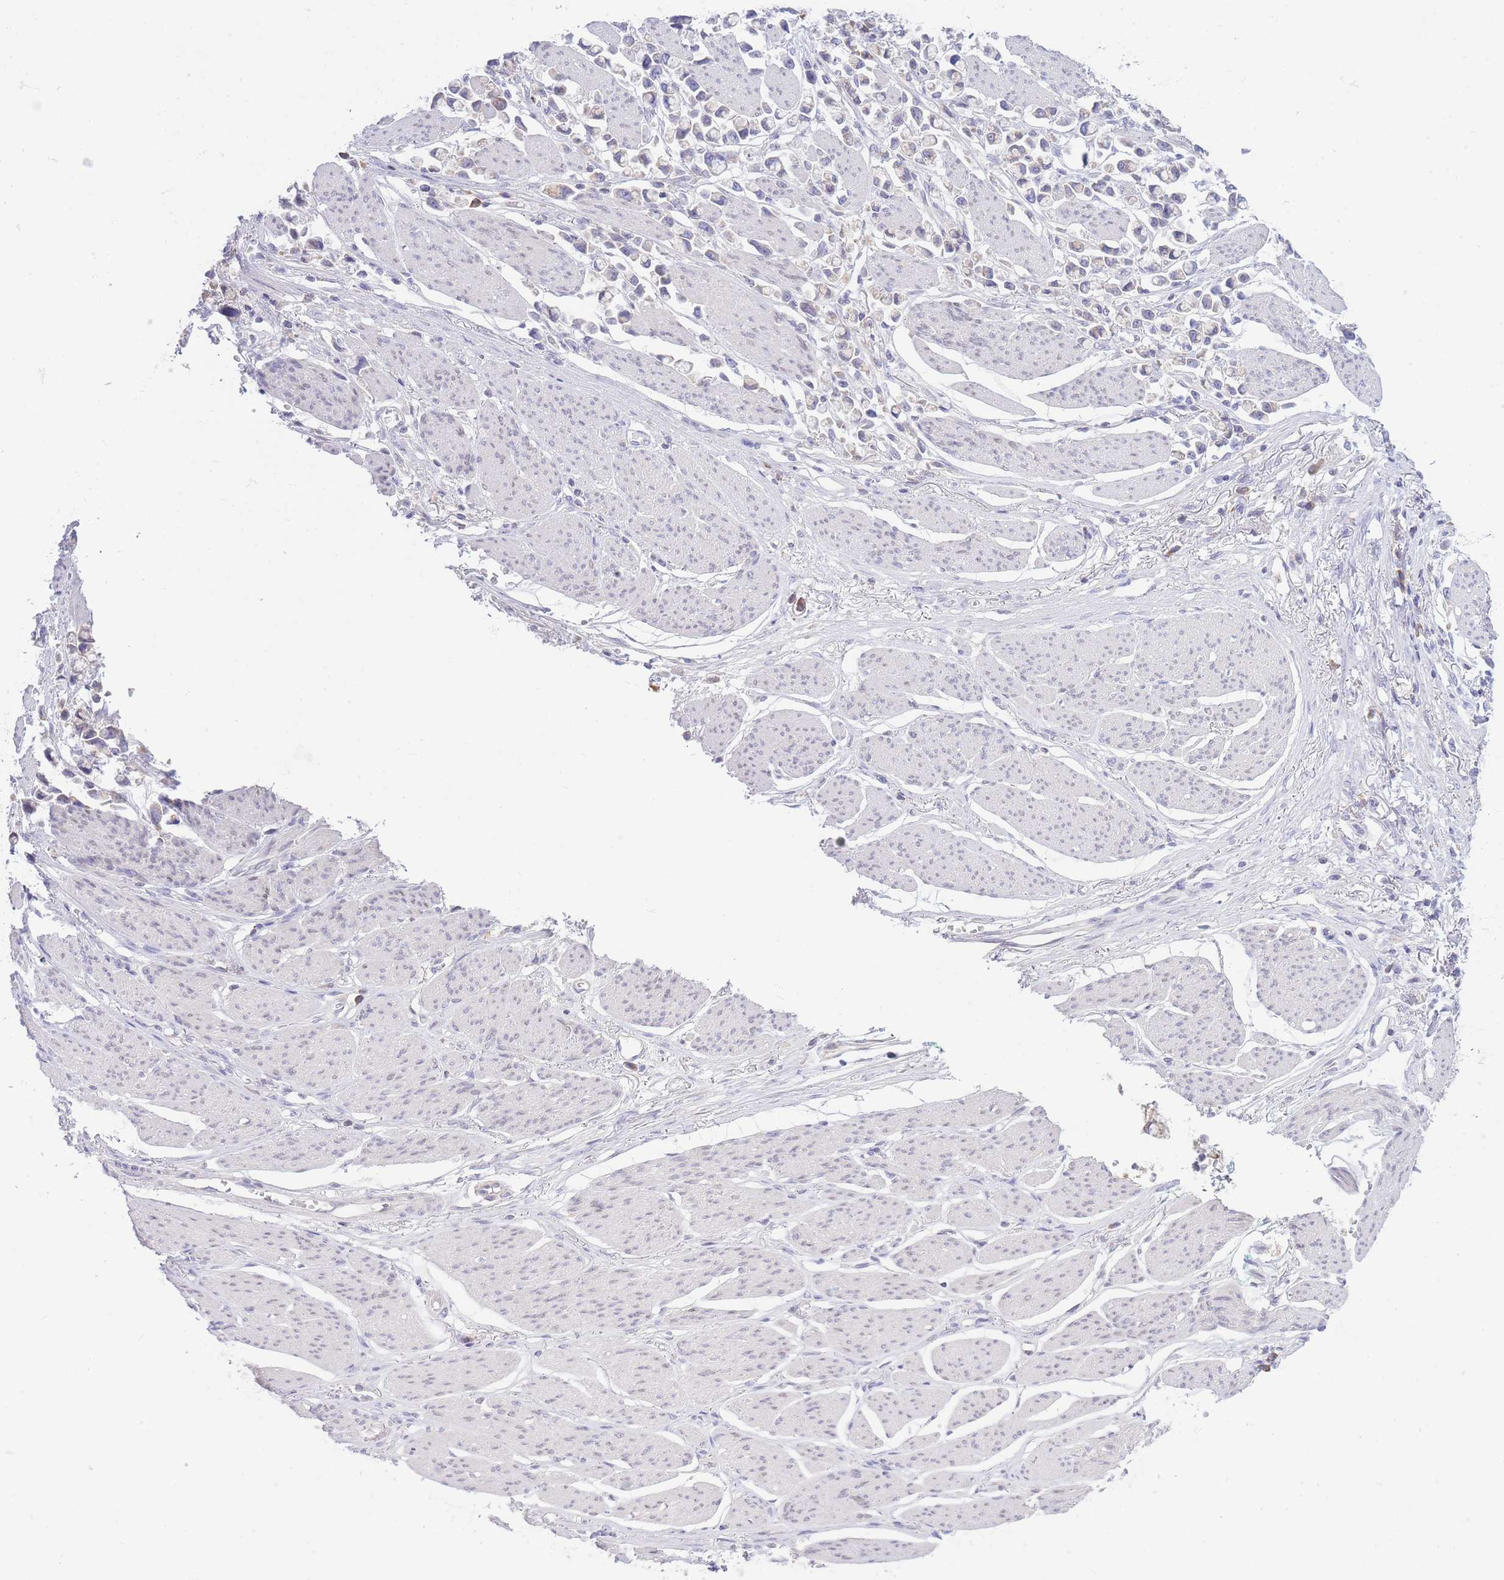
{"staining": {"intensity": "negative", "quantity": "none", "location": "none"}, "tissue": "stomach cancer", "cell_type": "Tumor cells", "image_type": "cancer", "snomed": [{"axis": "morphology", "description": "Adenocarcinoma, NOS"}, {"axis": "topography", "description": "Stomach"}], "caption": "The micrograph reveals no significant expression in tumor cells of stomach cancer. (Brightfield microscopy of DAB (3,3'-diaminobenzidine) immunohistochemistry (IHC) at high magnification).", "gene": "NANP", "patient": {"sex": "female", "age": 81}}